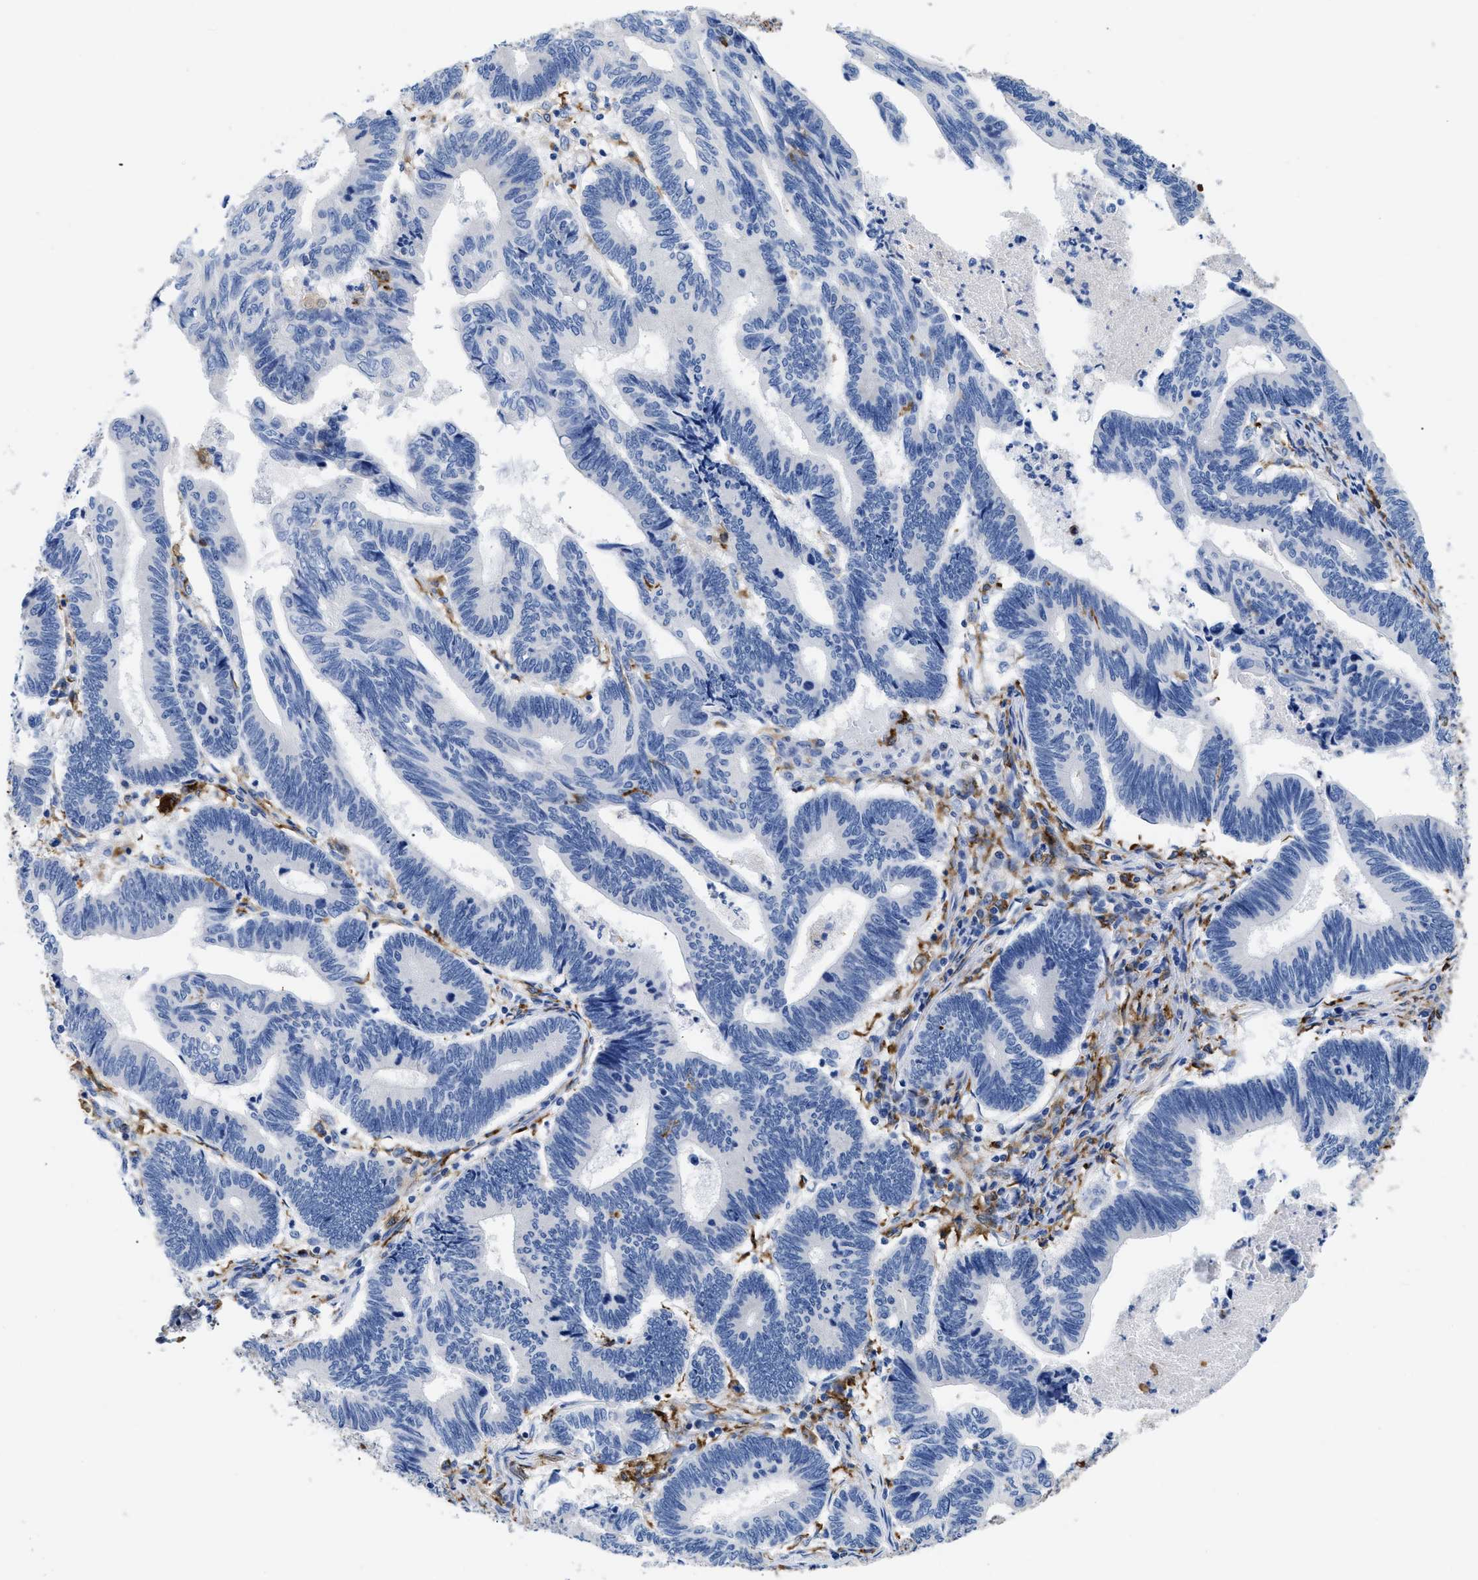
{"staining": {"intensity": "negative", "quantity": "none", "location": "none"}, "tissue": "pancreatic cancer", "cell_type": "Tumor cells", "image_type": "cancer", "snomed": [{"axis": "morphology", "description": "Adenocarcinoma, NOS"}, {"axis": "topography", "description": "Pancreas"}], "caption": "IHC histopathology image of pancreatic cancer stained for a protein (brown), which reveals no staining in tumor cells.", "gene": "HLA-DPA1", "patient": {"sex": "female", "age": 70}}